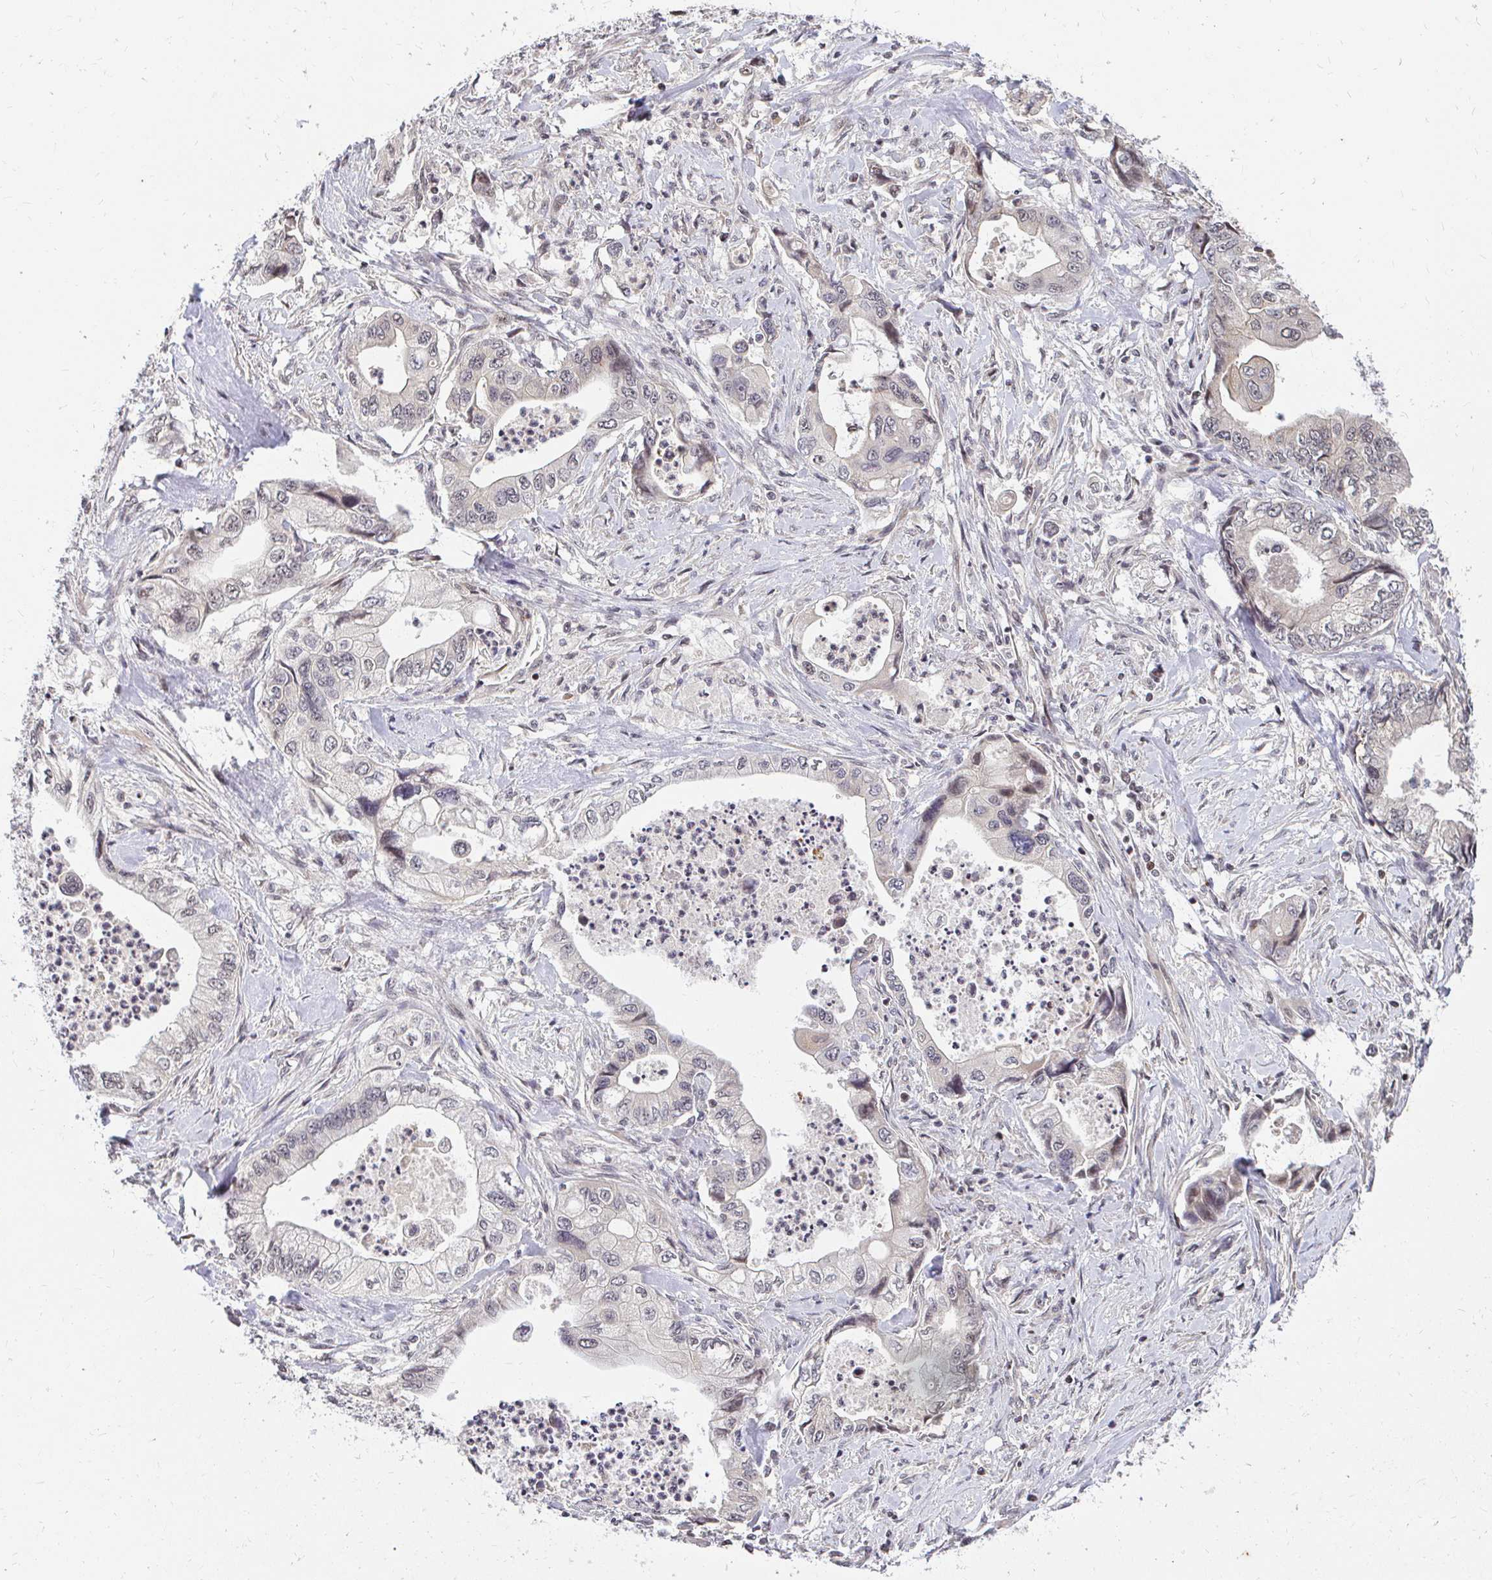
{"staining": {"intensity": "negative", "quantity": "none", "location": "none"}, "tissue": "stomach cancer", "cell_type": "Tumor cells", "image_type": "cancer", "snomed": [{"axis": "morphology", "description": "Adenocarcinoma, NOS"}, {"axis": "topography", "description": "Pancreas"}, {"axis": "topography", "description": "Stomach, upper"}], "caption": "This is a histopathology image of immunohistochemistry staining of stomach adenocarcinoma, which shows no positivity in tumor cells.", "gene": "ANK3", "patient": {"sex": "male", "age": 77}}